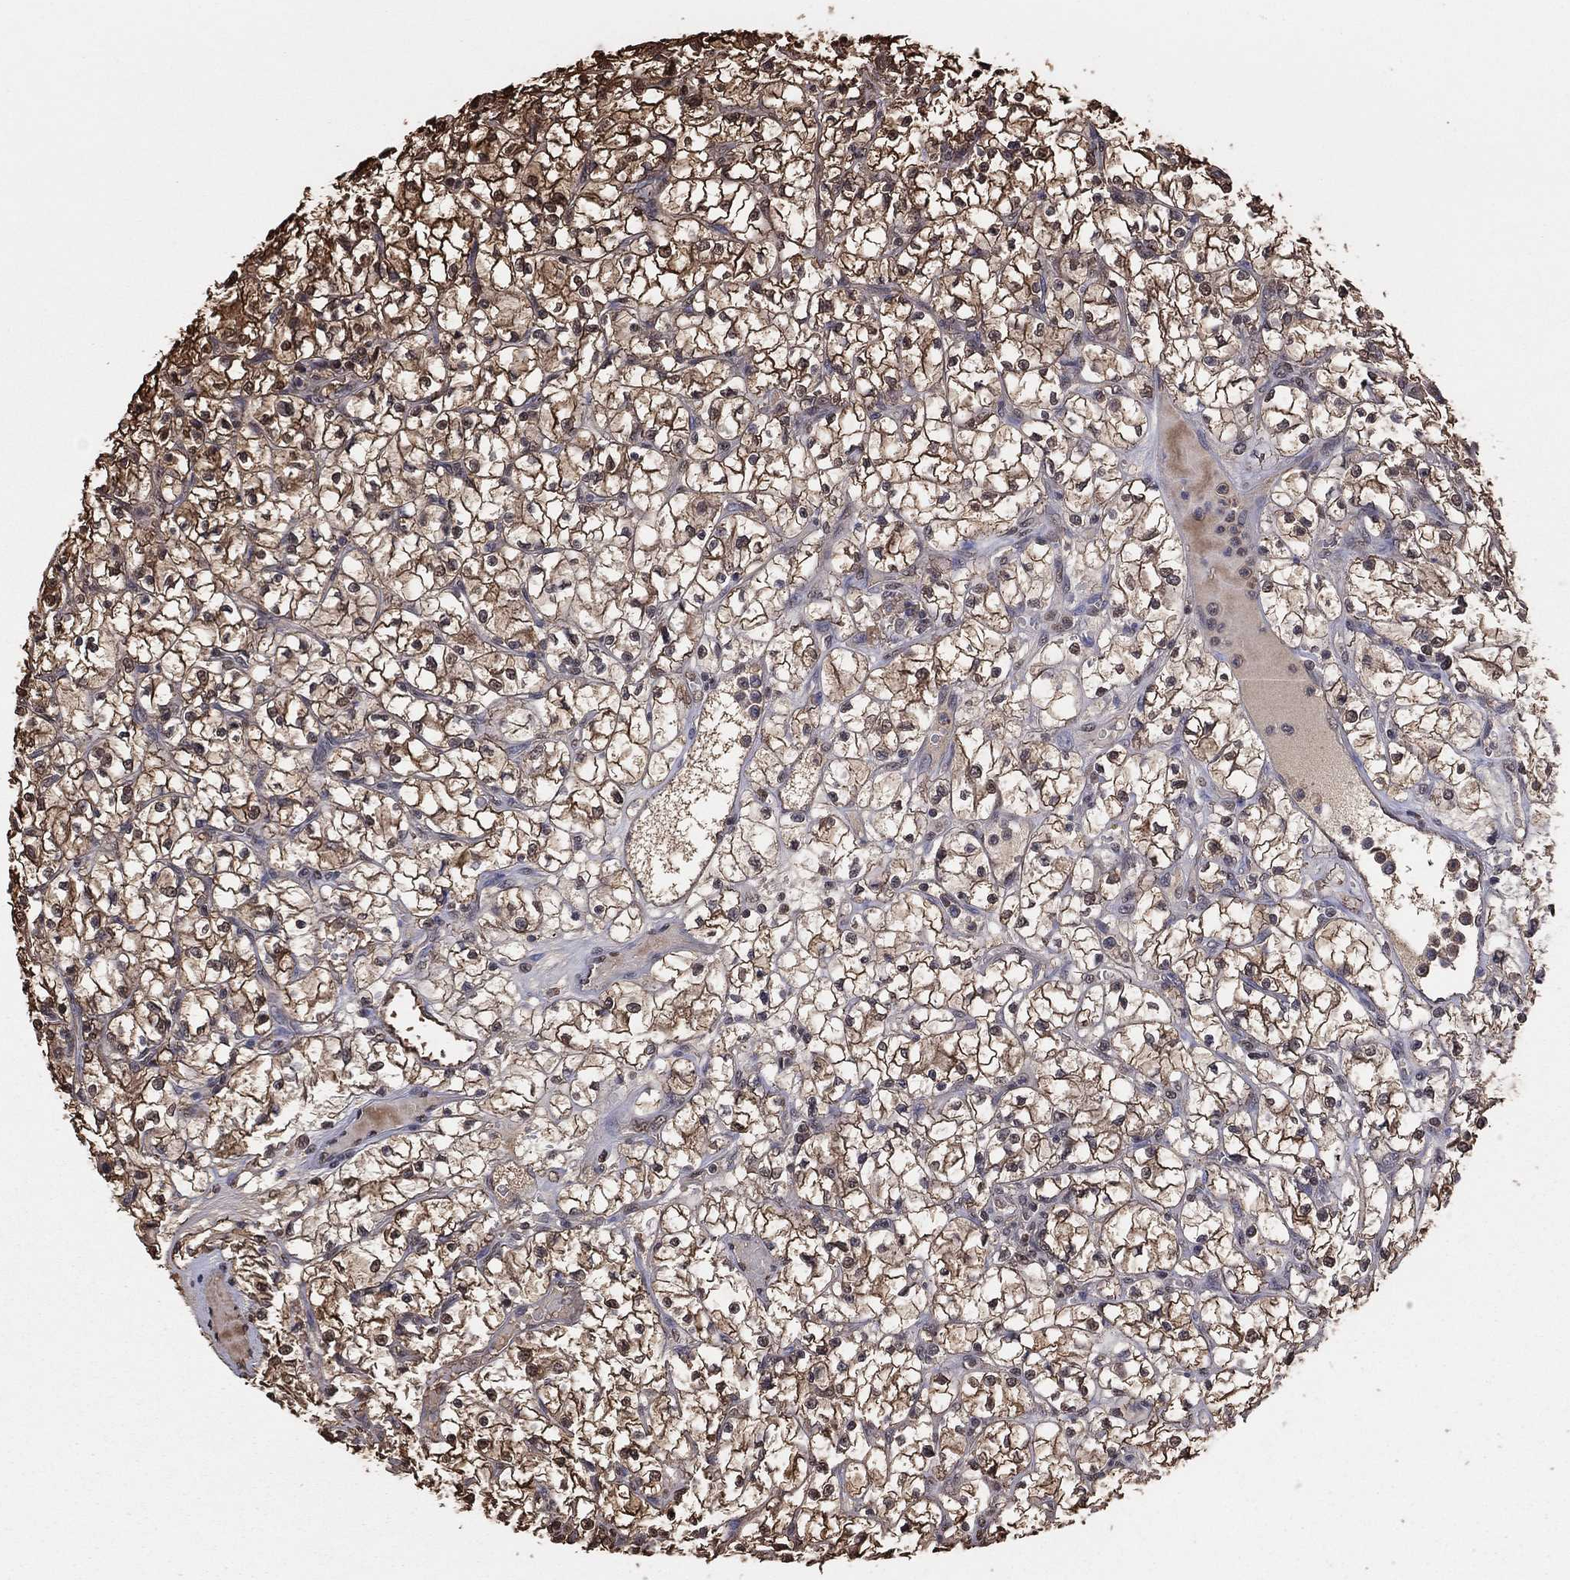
{"staining": {"intensity": "strong", "quantity": "25%-75%", "location": "cytoplasmic/membranous"}, "tissue": "renal cancer", "cell_type": "Tumor cells", "image_type": "cancer", "snomed": [{"axis": "morphology", "description": "Adenocarcinoma, NOS"}, {"axis": "topography", "description": "Kidney"}], "caption": "Renal cancer (adenocarcinoma) was stained to show a protein in brown. There is high levels of strong cytoplasmic/membranous positivity in about 25%-75% of tumor cells. (brown staining indicates protein expression, while blue staining denotes nuclei).", "gene": "GAPDH", "patient": {"sex": "female", "age": 64}}